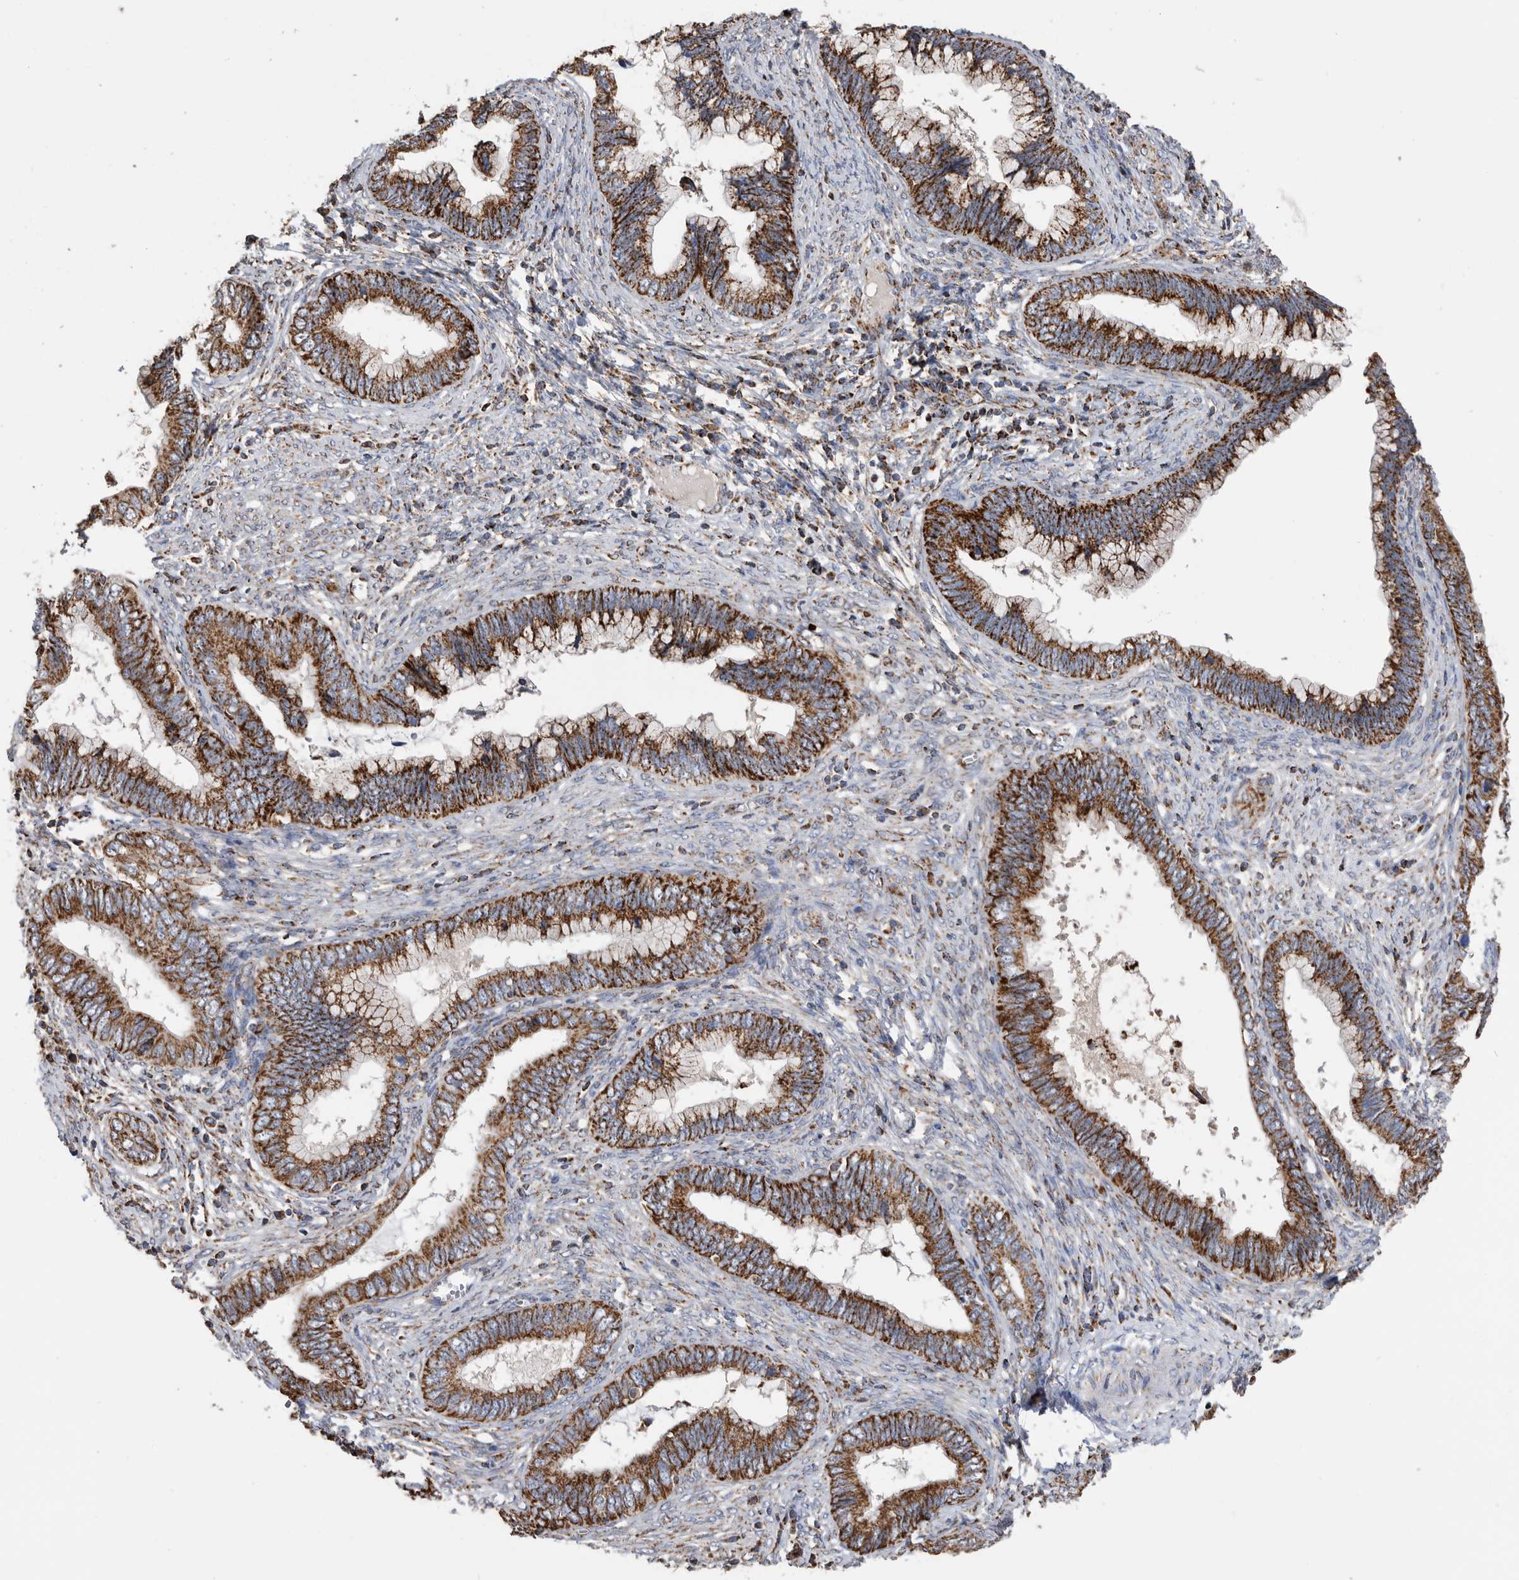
{"staining": {"intensity": "strong", "quantity": ">75%", "location": "cytoplasmic/membranous"}, "tissue": "cervical cancer", "cell_type": "Tumor cells", "image_type": "cancer", "snomed": [{"axis": "morphology", "description": "Adenocarcinoma, NOS"}, {"axis": "topography", "description": "Cervix"}], "caption": "Human adenocarcinoma (cervical) stained with a protein marker displays strong staining in tumor cells.", "gene": "WFDC1", "patient": {"sex": "female", "age": 44}}